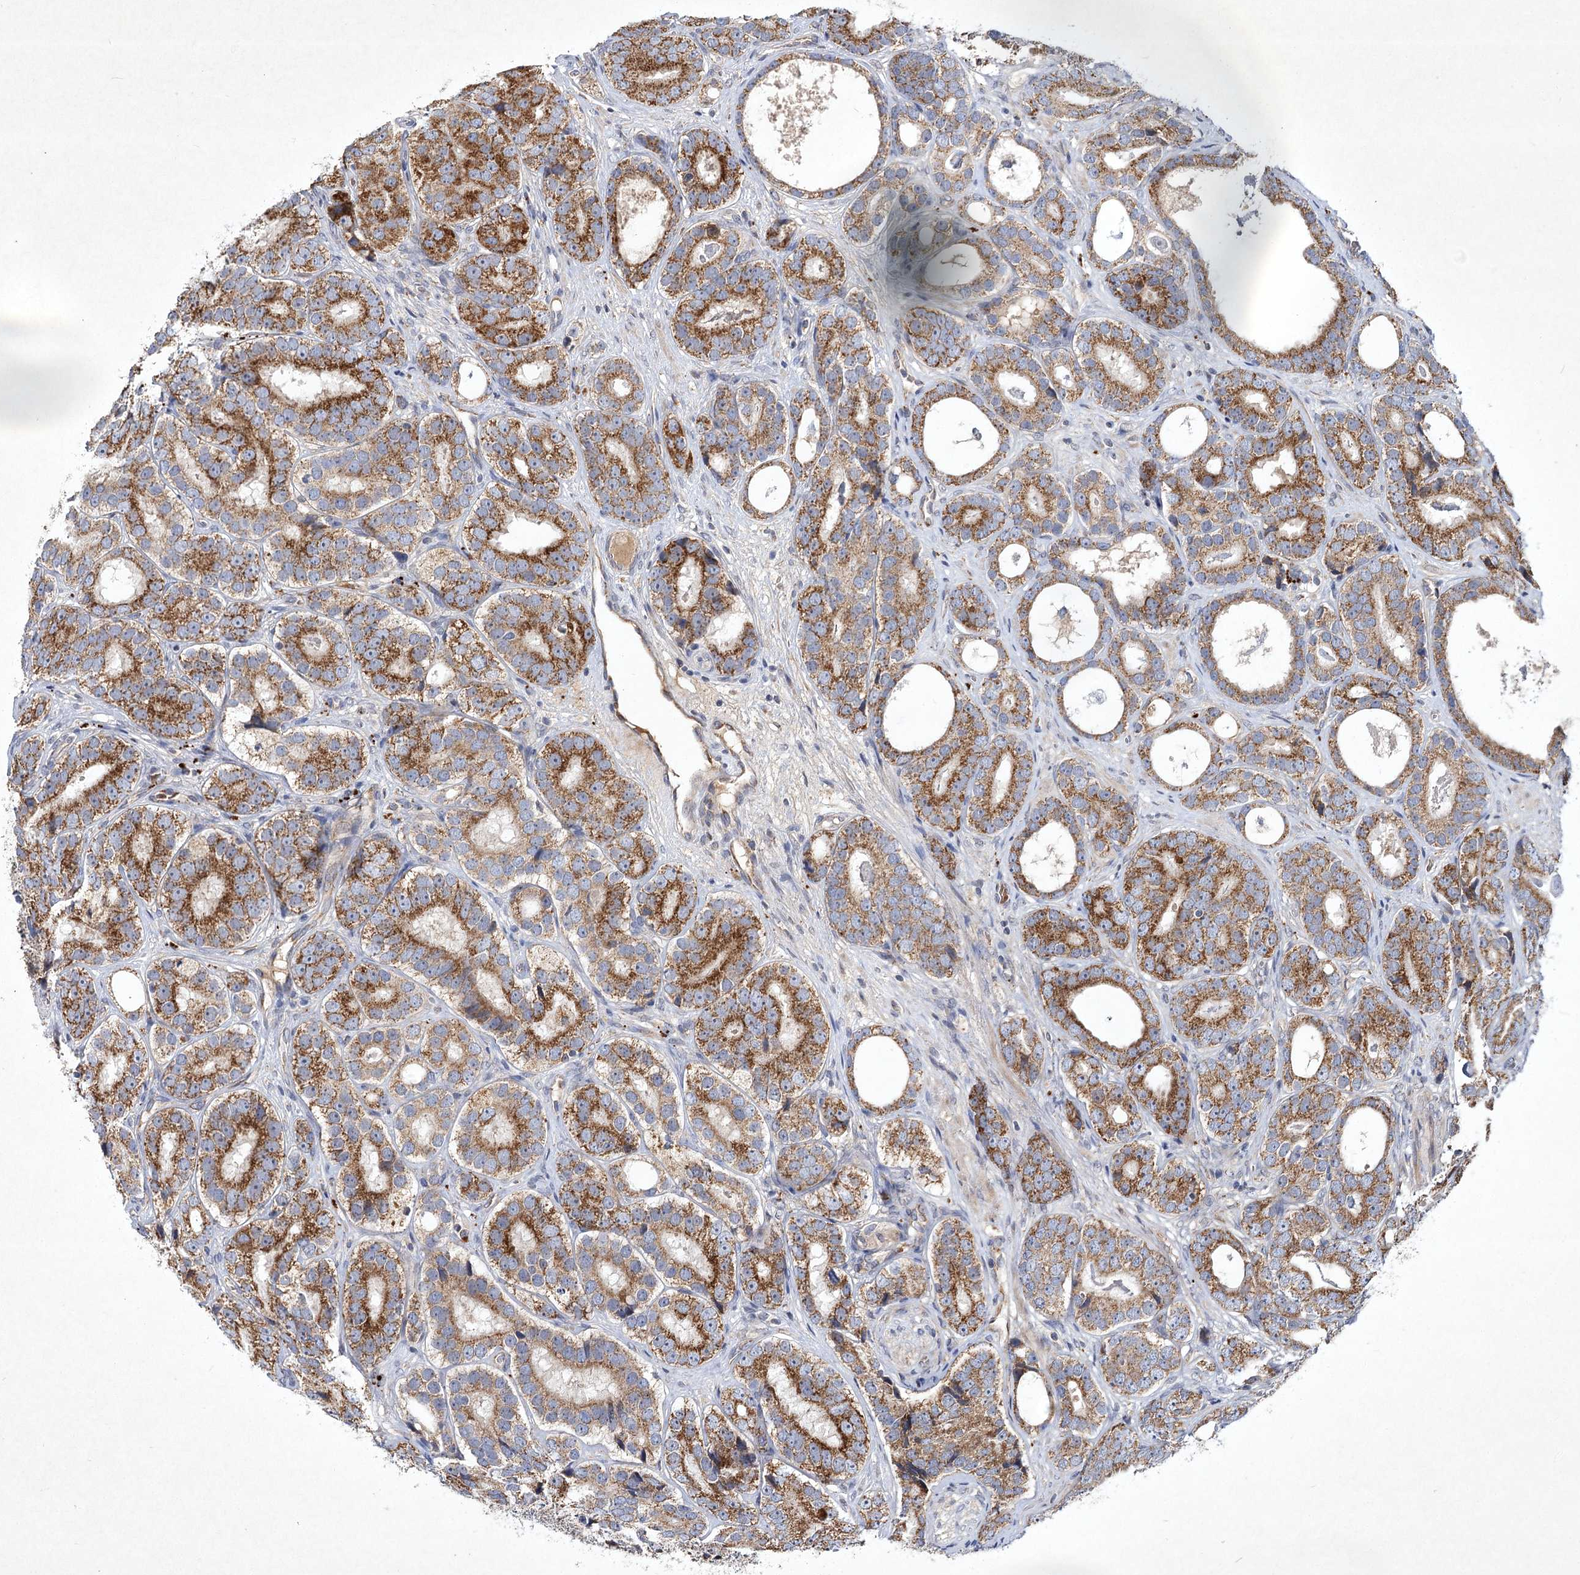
{"staining": {"intensity": "moderate", "quantity": ">75%", "location": "cytoplasmic/membranous"}, "tissue": "prostate cancer", "cell_type": "Tumor cells", "image_type": "cancer", "snomed": [{"axis": "morphology", "description": "Adenocarcinoma, High grade"}, {"axis": "topography", "description": "Prostate"}], "caption": "Prostate cancer stained with a brown dye demonstrates moderate cytoplasmic/membranous positive positivity in approximately >75% of tumor cells.", "gene": "PYROXD2", "patient": {"sex": "male", "age": 56}}